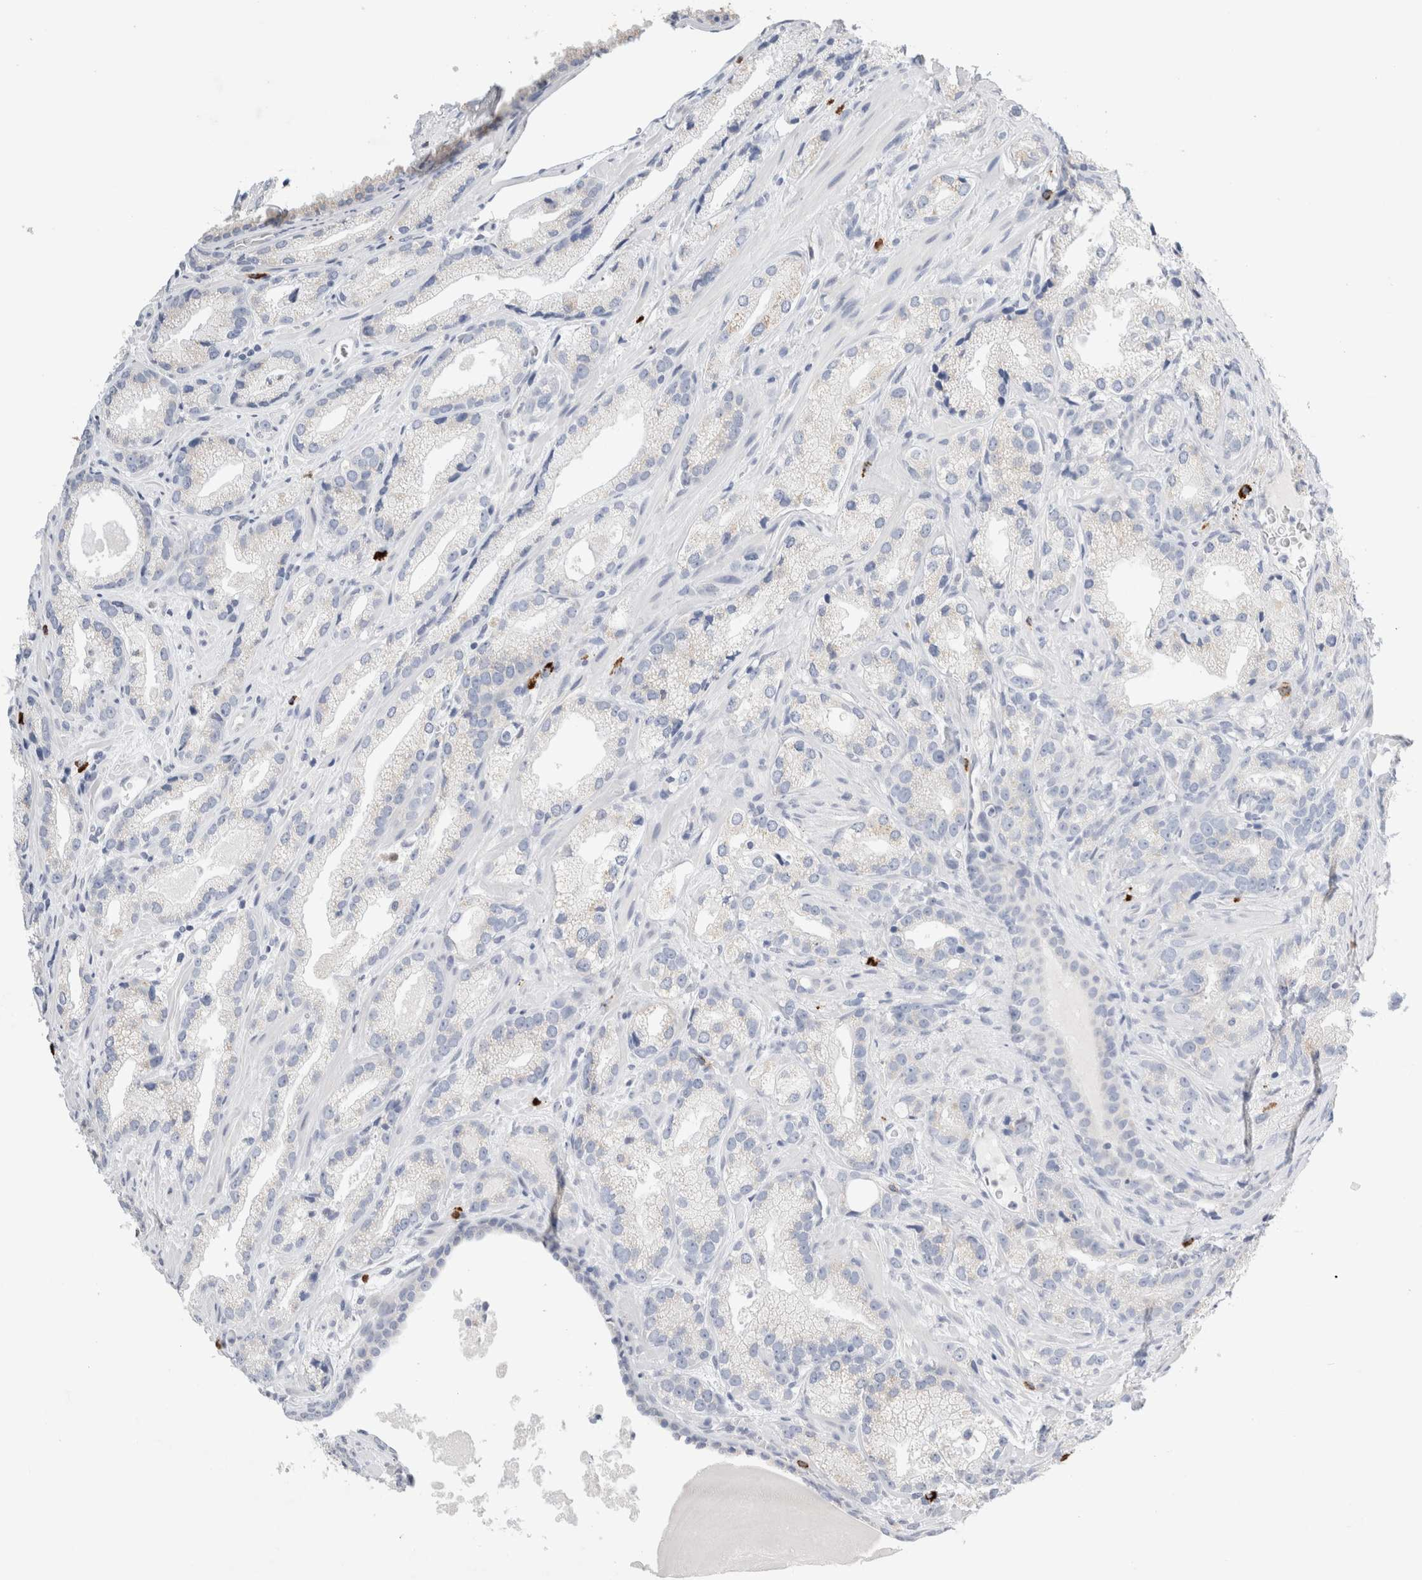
{"staining": {"intensity": "negative", "quantity": "none", "location": "none"}, "tissue": "prostate cancer", "cell_type": "Tumor cells", "image_type": "cancer", "snomed": [{"axis": "morphology", "description": "Adenocarcinoma, High grade"}, {"axis": "topography", "description": "Prostate"}], "caption": "Tumor cells are negative for protein expression in human prostate cancer.", "gene": "SLC22A12", "patient": {"sex": "male", "age": 63}}